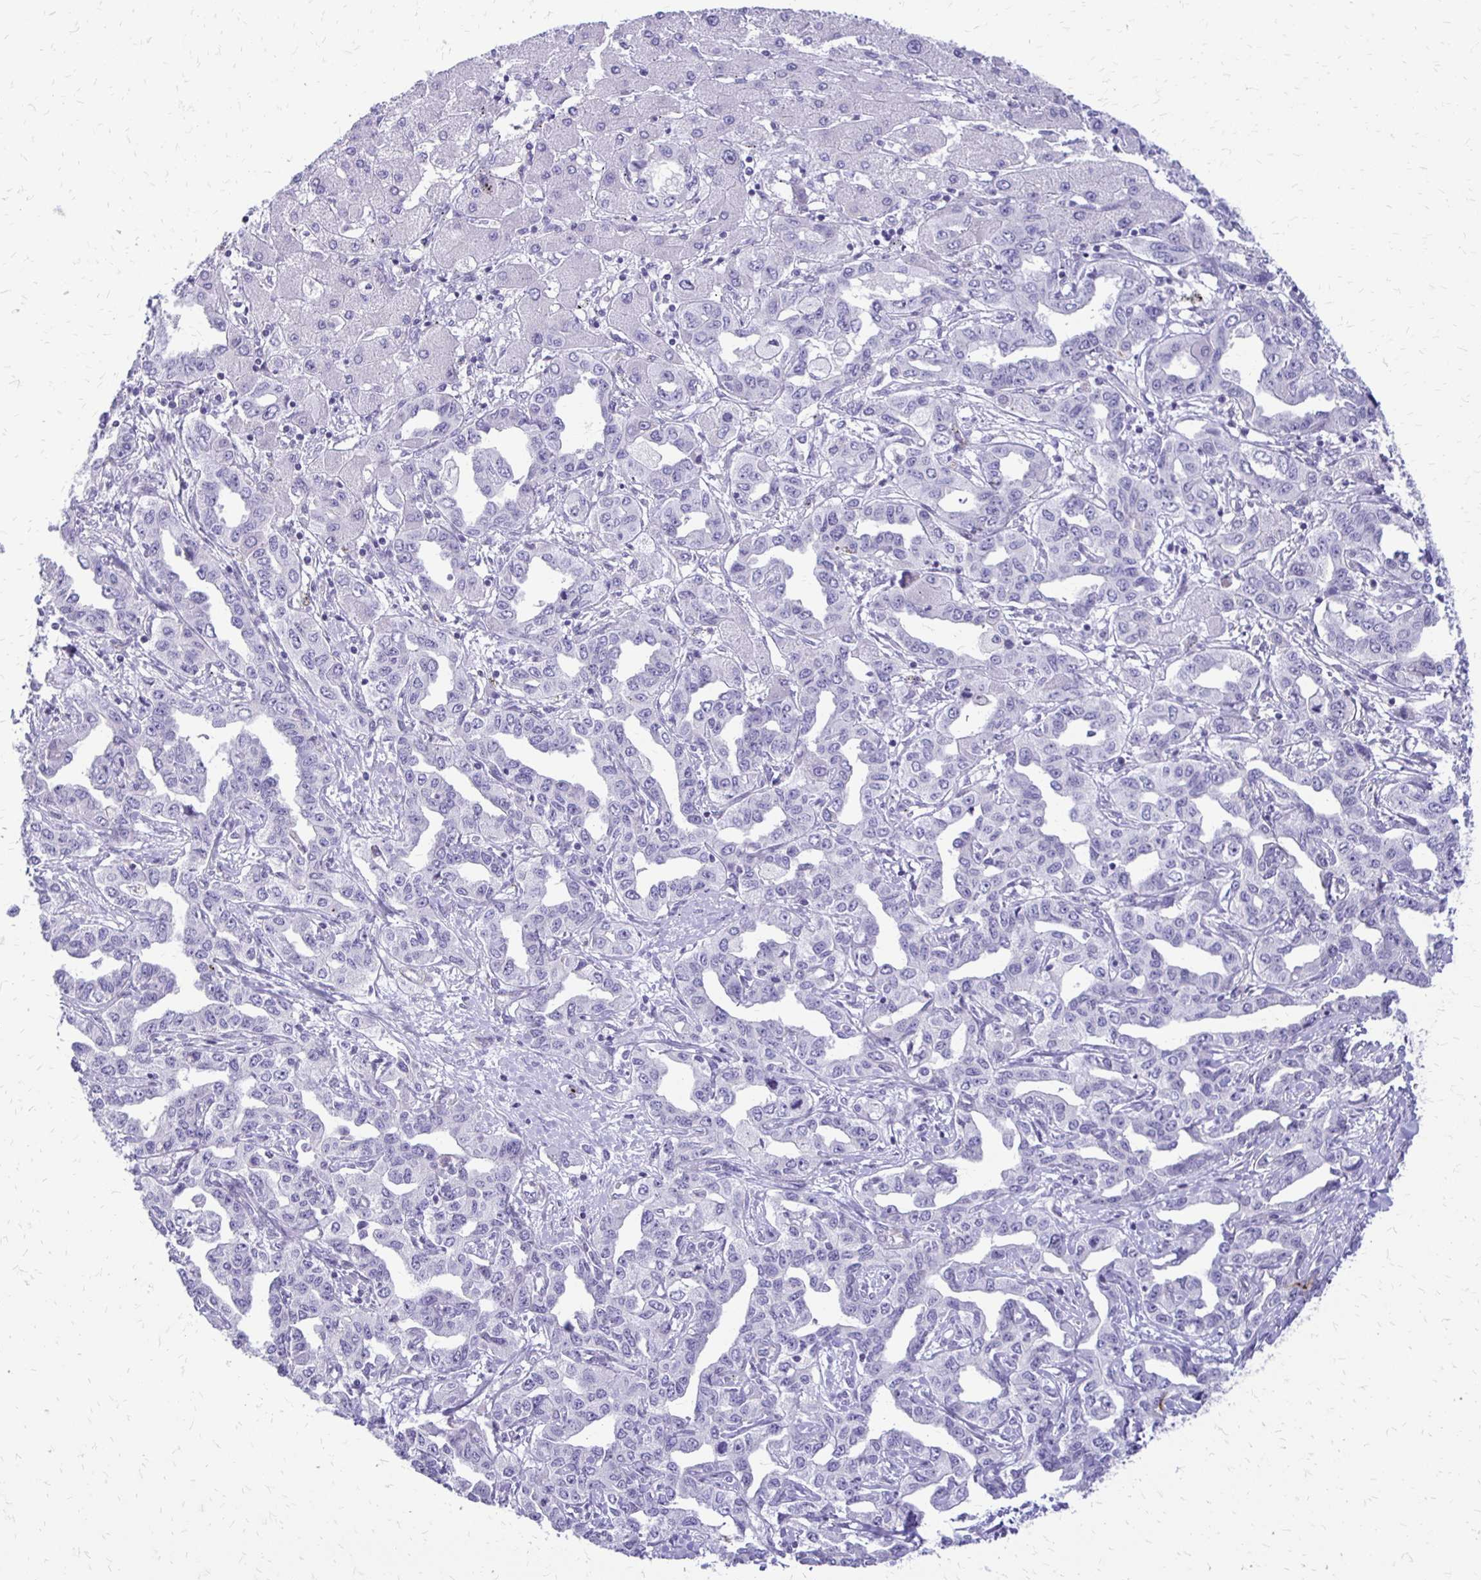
{"staining": {"intensity": "negative", "quantity": "none", "location": "none"}, "tissue": "liver cancer", "cell_type": "Tumor cells", "image_type": "cancer", "snomed": [{"axis": "morphology", "description": "Cholangiocarcinoma"}, {"axis": "topography", "description": "Liver"}], "caption": "Tumor cells are negative for brown protein staining in cholangiocarcinoma (liver).", "gene": "EPYC", "patient": {"sex": "male", "age": 59}}